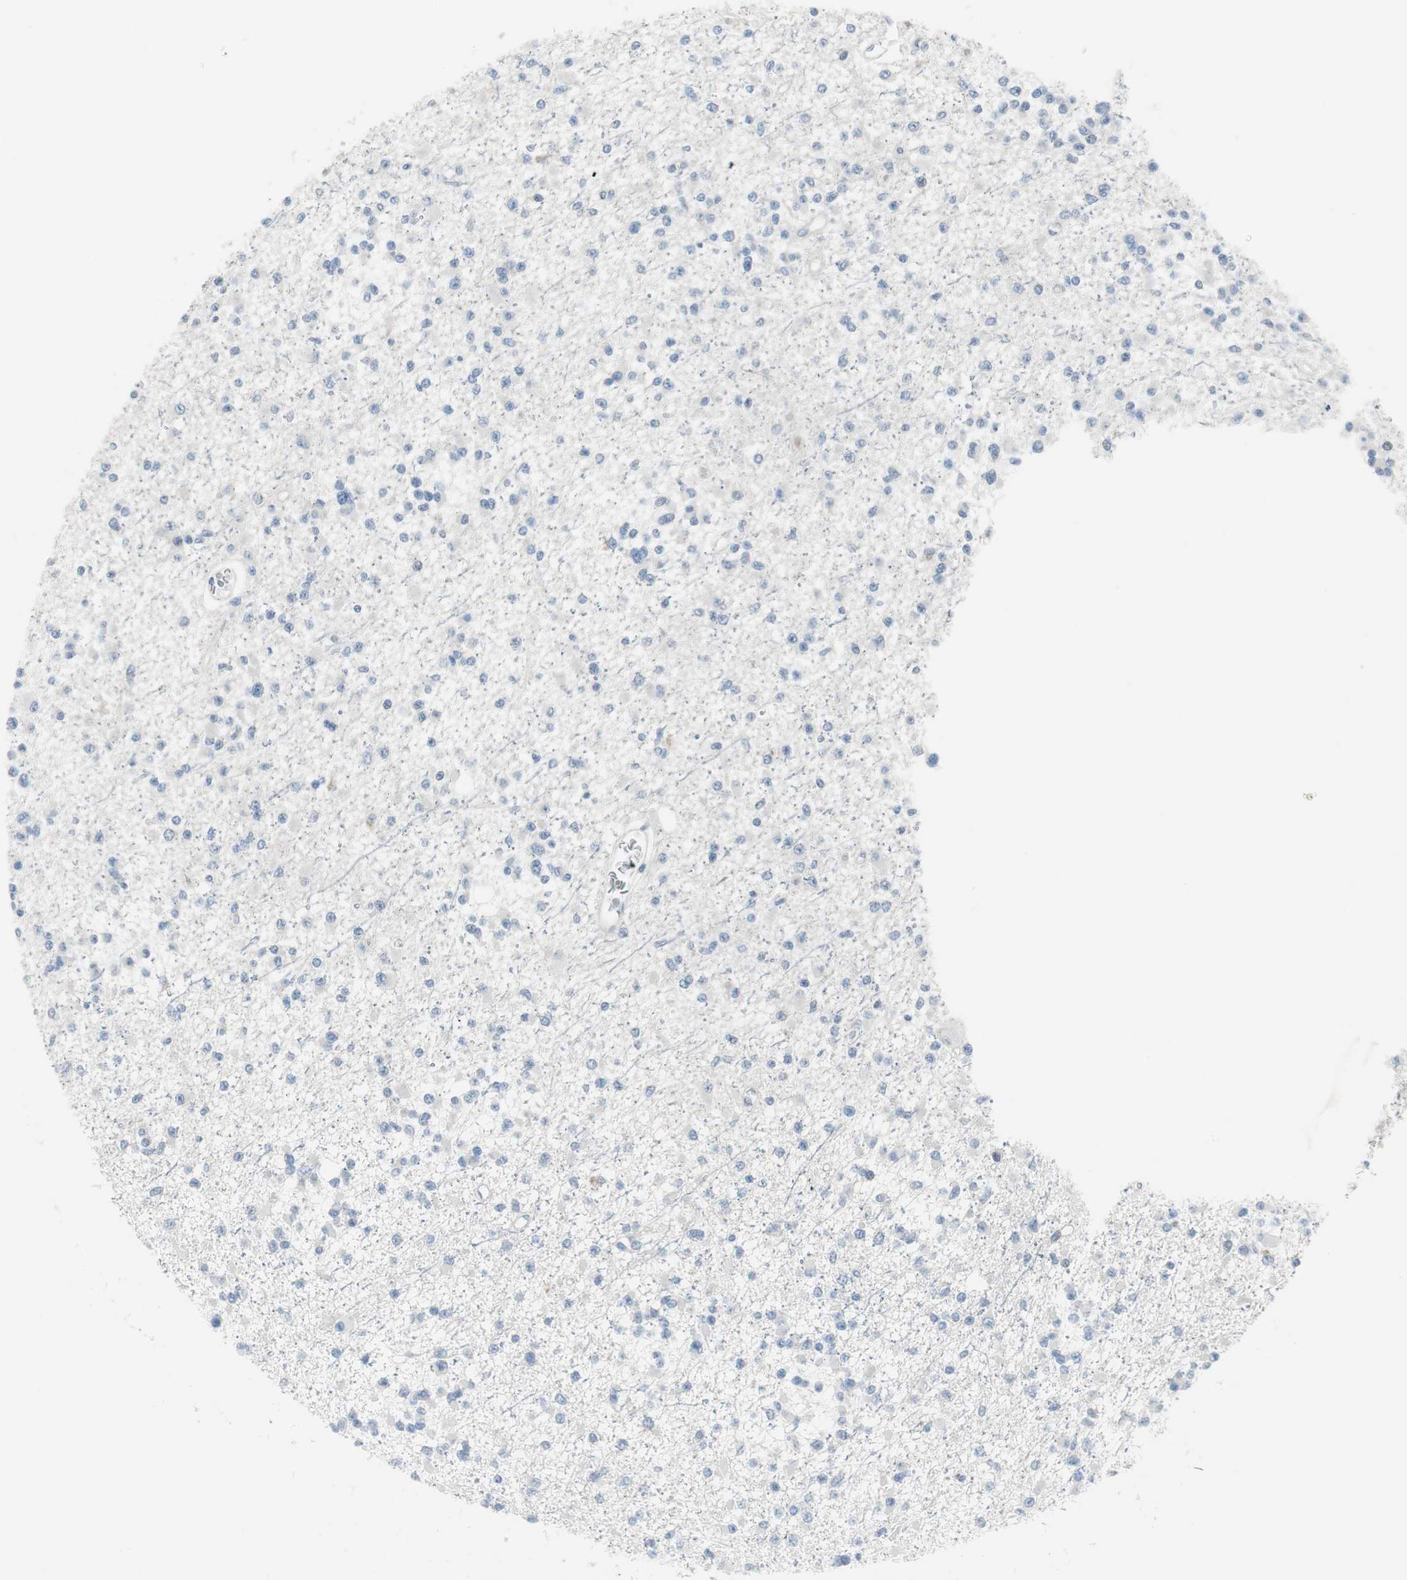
{"staining": {"intensity": "negative", "quantity": "none", "location": "none"}, "tissue": "glioma", "cell_type": "Tumor cells", "image_type": "cancer", "snomed": [{"axis": "morphology", "description": "Glioma, malignant, Low grade"}, {"axis": "topography", "description": "Brain"}], "caption": "A histopathology image of human glioma is negative for staining in tumor cells.", "gene": "PIGR", "patient": {"sex": "female", "age": 22}}